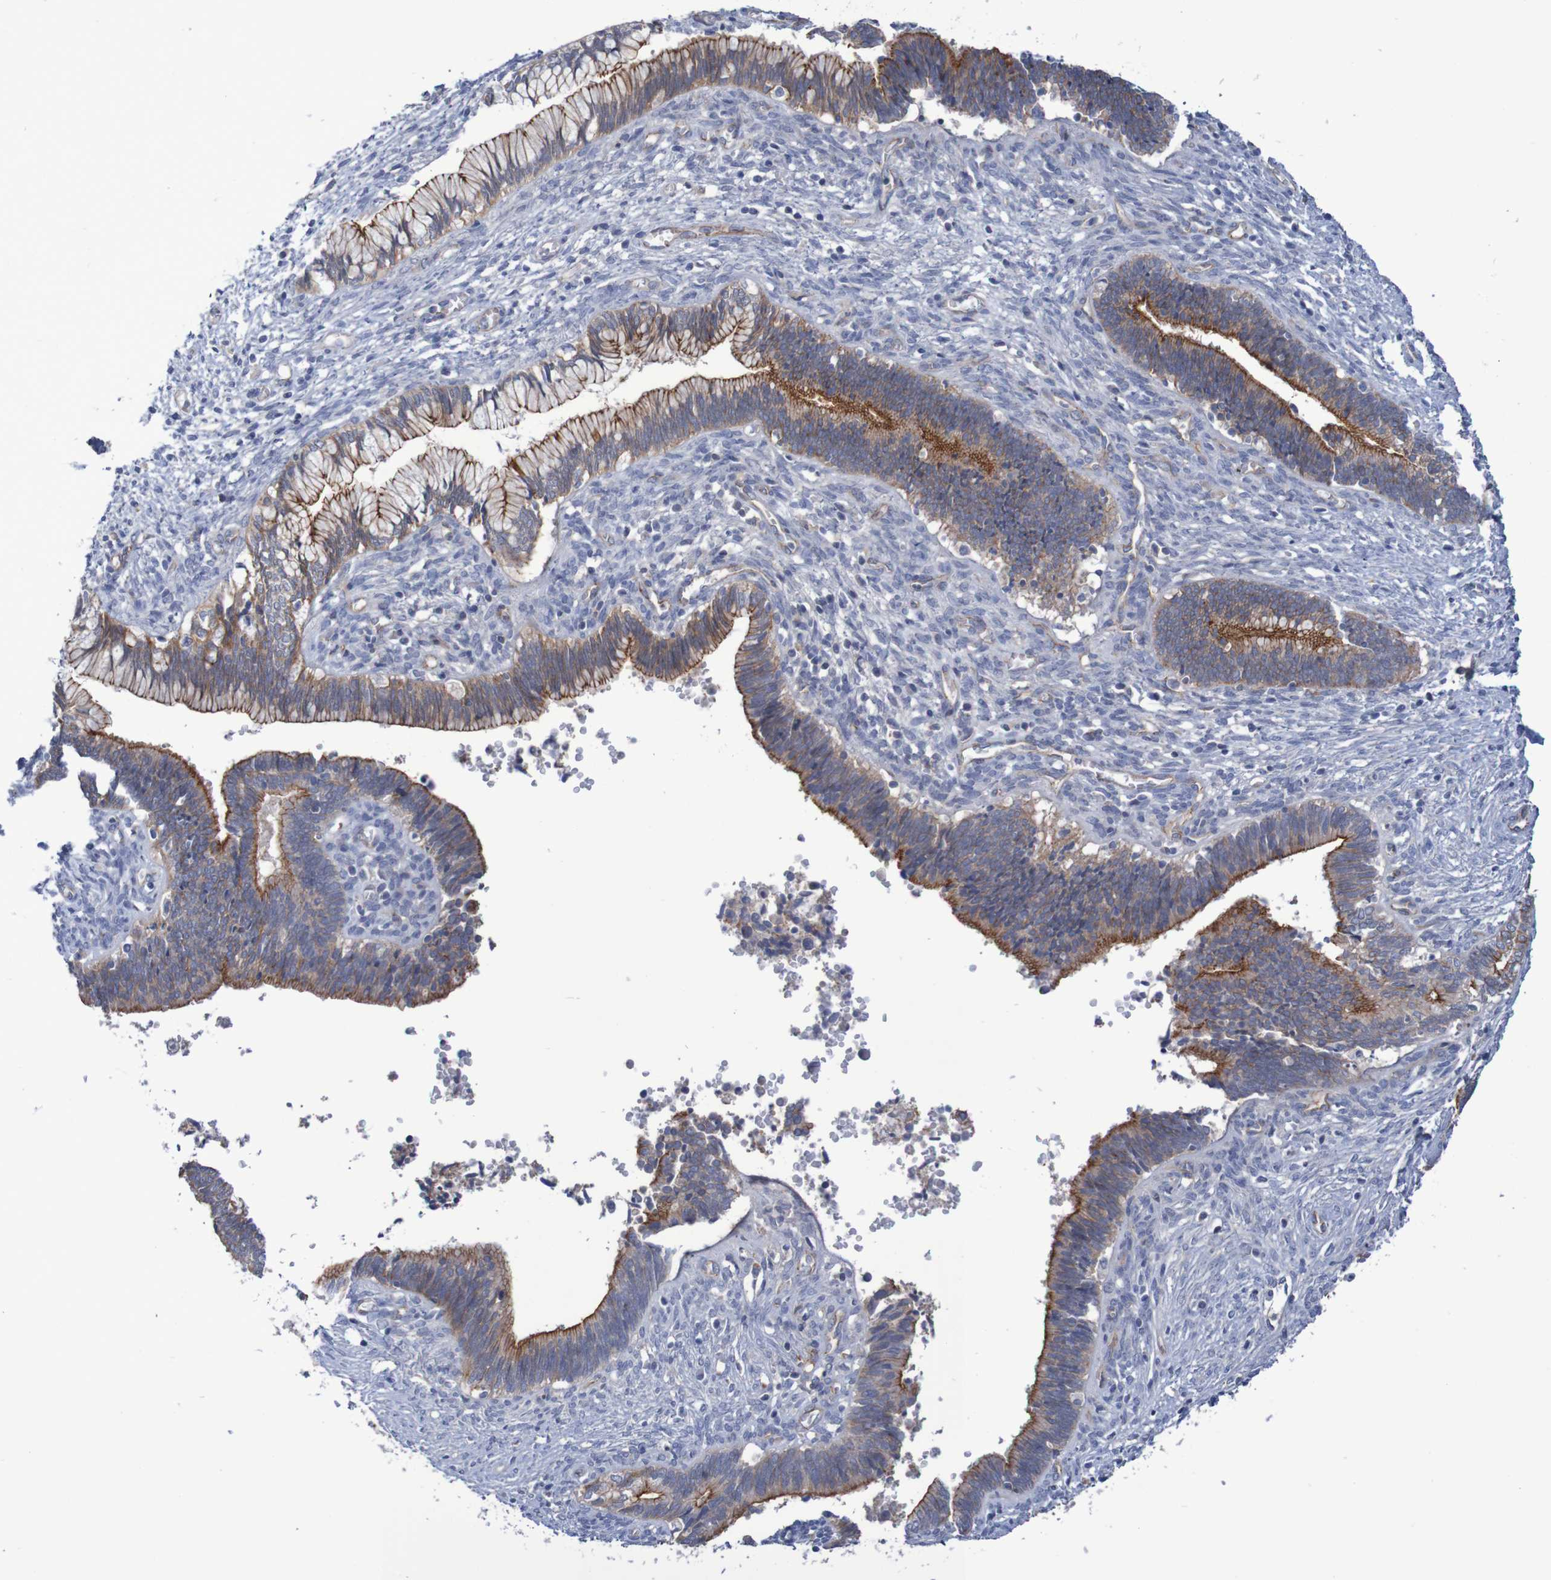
{"staining": {"intensity": "moderate", "quantity": ">75%", "location": "cytoplasmic/membranous"}, "tissue": "cervical cancer", "cell_type": "Tumor cells", "image_type": "cancer", "snomed": [{"axis": "morphology", "description": "Adenocarcinoma, NOS"}, {"axis": "topography", "description": "Cervix"}], "caption": "Immunohistochemical staining of cervical cancer (adenocarcinoma) exhibits medium levels of moderate cytoplasmic/membranous staining in approximately >75% of tumor cells.", "gene": "NECTIN2", "patient": {"sex": "female", "age": 44}}